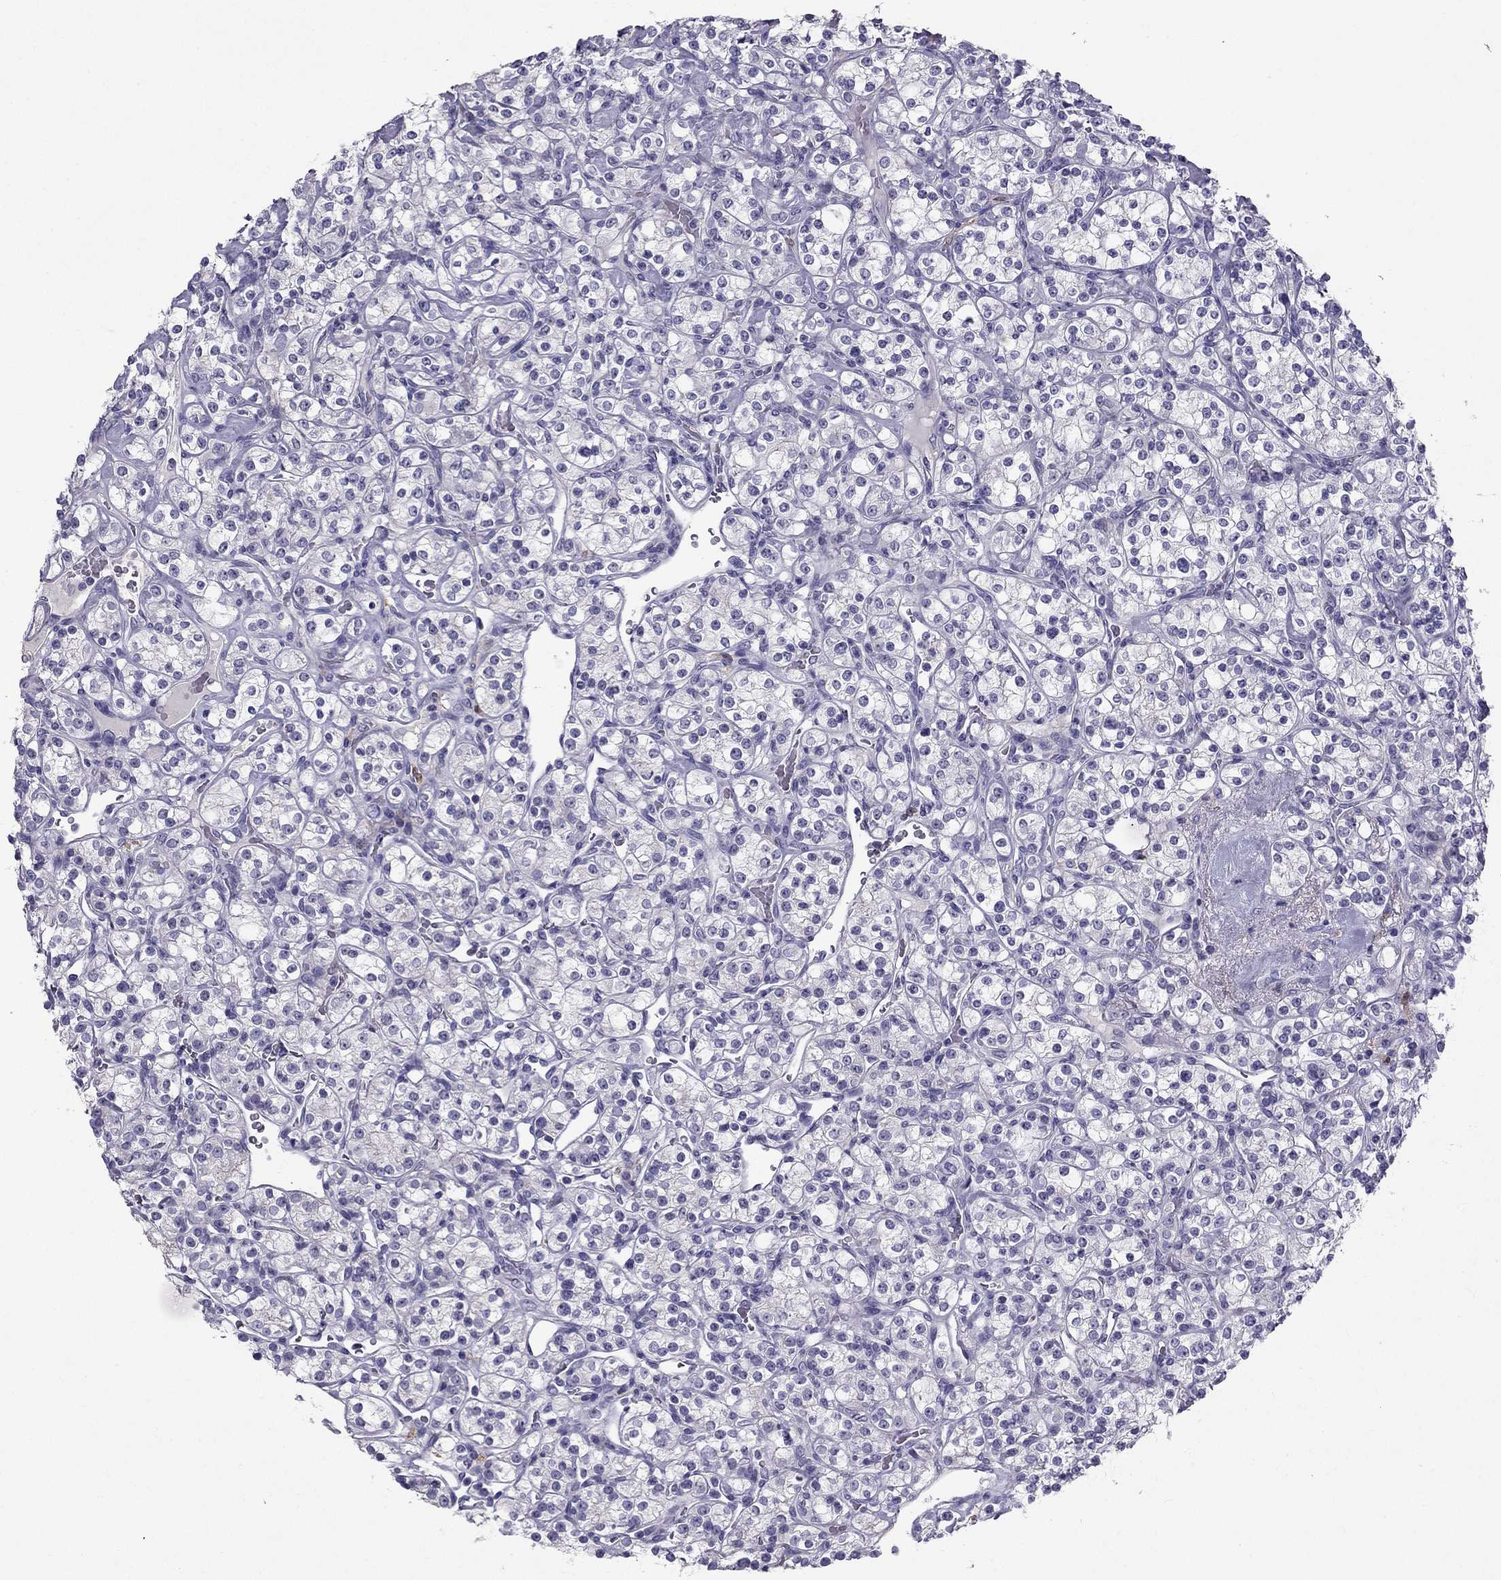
{"staining": {"intensity": "negative", "quantity": "none", "location": "none"}, "tissue": "renal cancer", "cell_type": "Tumor cells", "image_type": "cancer", "snomed": [{"axis": "morphology", "description": "Adenocarcinoma, NOS"}, {"axis": "topography", "description": "Kidney"}], "caption": "This is a photomicrograph of immunohistochemistry (IHC) staining of renal adenocarcinoma, which shows no staining in tumor cells.", "gene": "LMTK3", "patient": {"sex": "male", "age": 77}}